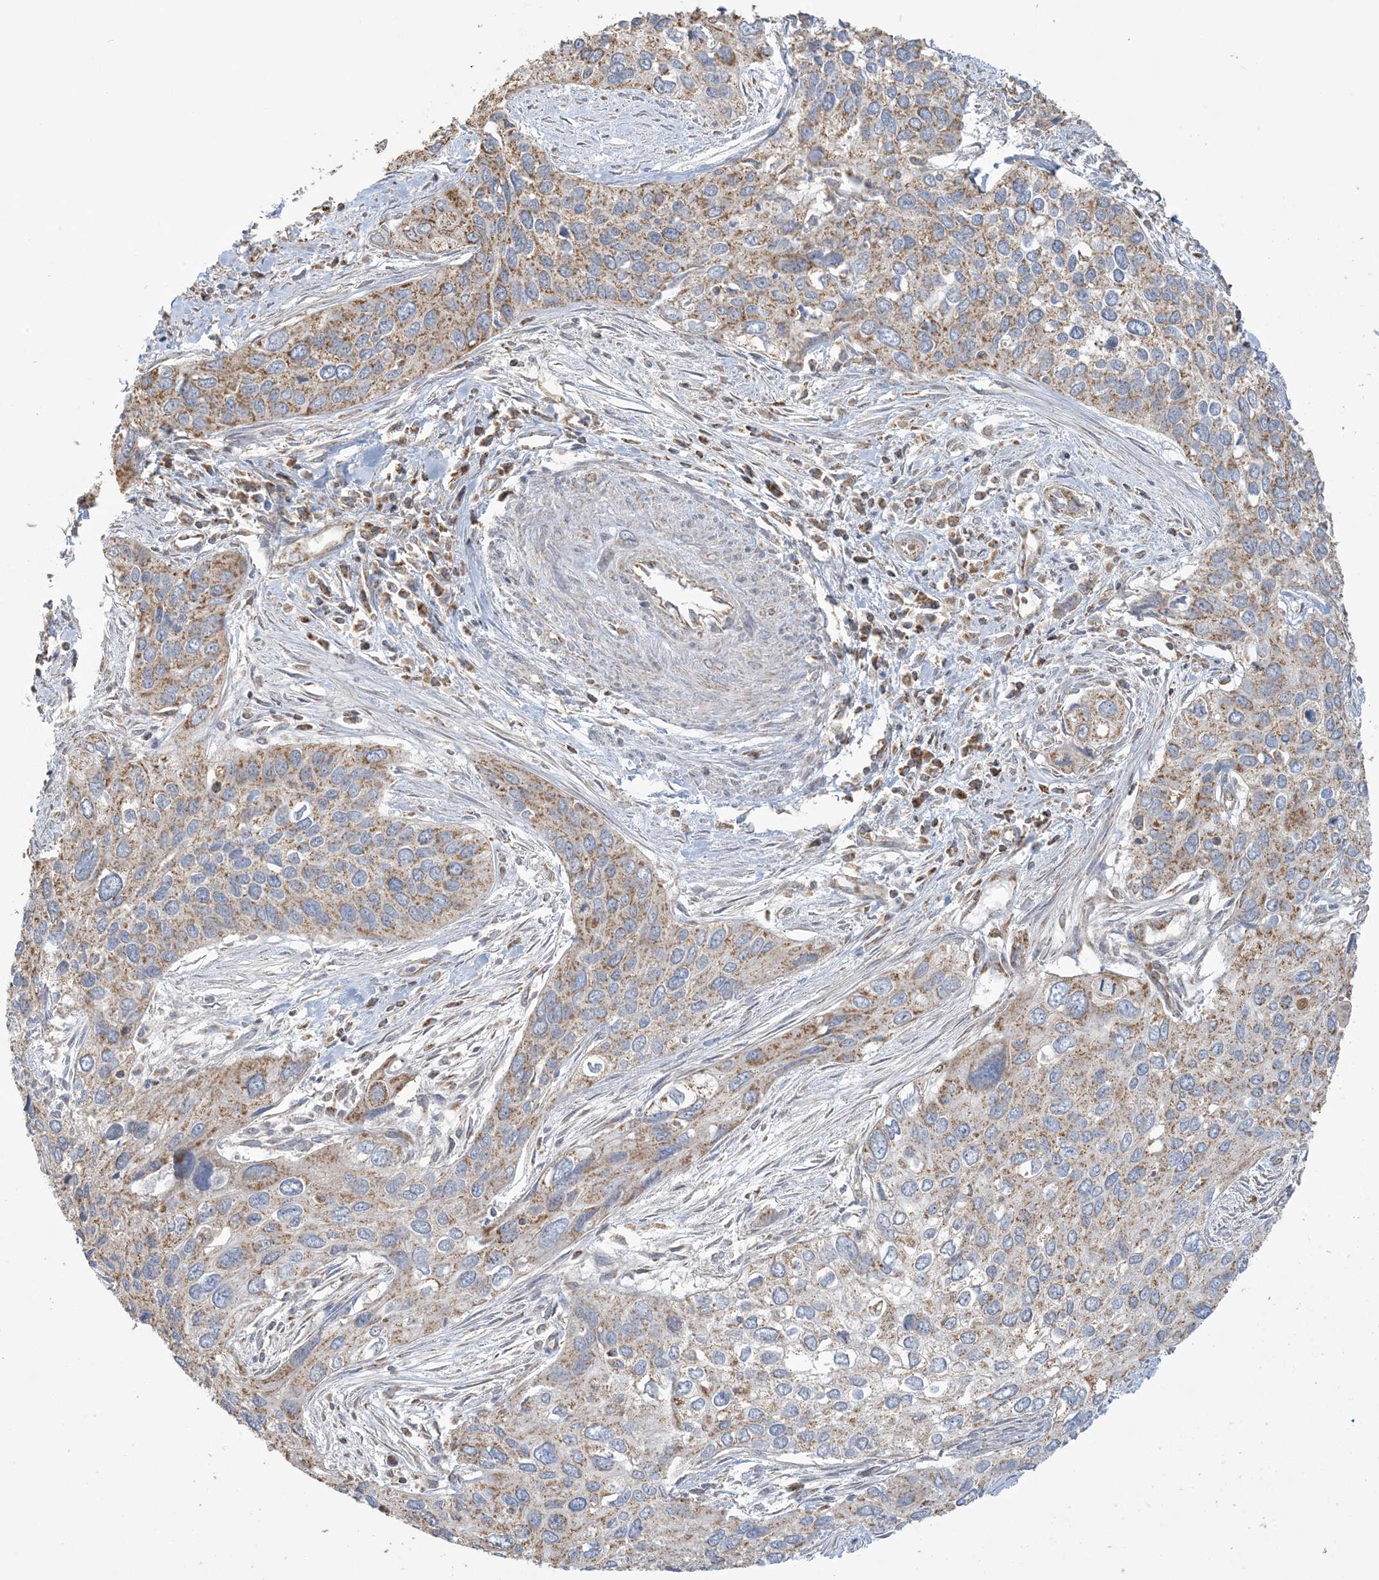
{"staining": {"intensity": "moderate", "quantity": ">75%", "location": "cytoplasmic/membranous"}, "tissue": "cervical cancer", "cell_type": "Tumor cells", "image_type": "cancer", "snomed": [{"axis": "morphology", "description": "Squamous cell carcinoma, NOS"}, {"axis": "topography", "description": "Cervix"}], "caption": "An image of cervical cancer stained for a protein reveals moderate cytoplasmic/membranous brown staining in tumor cells.", "gene": "AGA", "patient": {"sex": "female", "age": 55}}